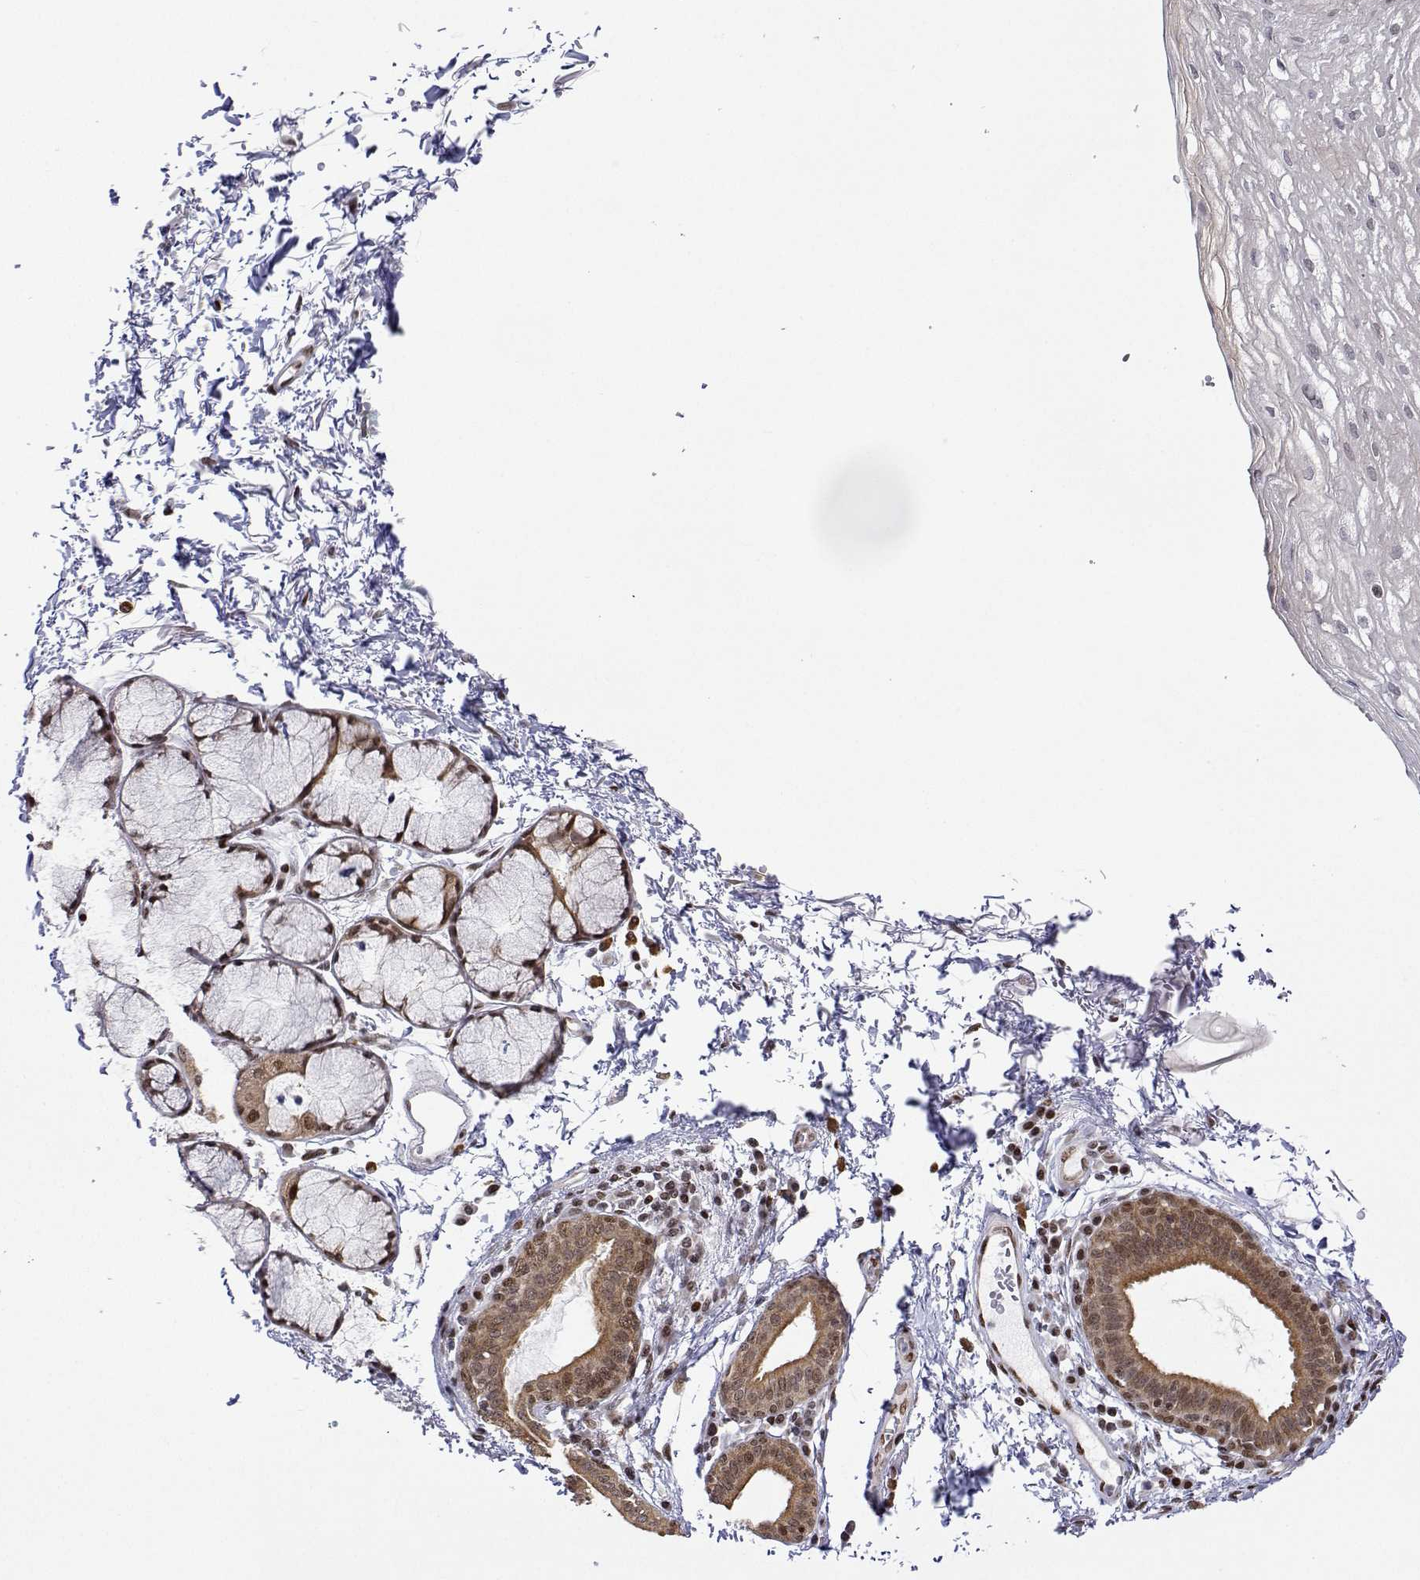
{"staining": {"intensity": "moderate", "quantity": "25%-75%", "location": "nuclear"}, "tissue": "esophagus", "cell_type": "Squamous epithelial cells", "image_type": "normal", "snomed": [{"axis": "morphology", "description": "Normal tissue, NOS"}, {"axis": "topography", "description": "Esophagus"}], "caption": "Squamous epithelial cells demonstrate medium levels of moderate nuclear expression in approximately 25%-75% of cells in unremarkable esophagus.", "gene": "XPC", "patient": {"sex": "female", "age": 81}}